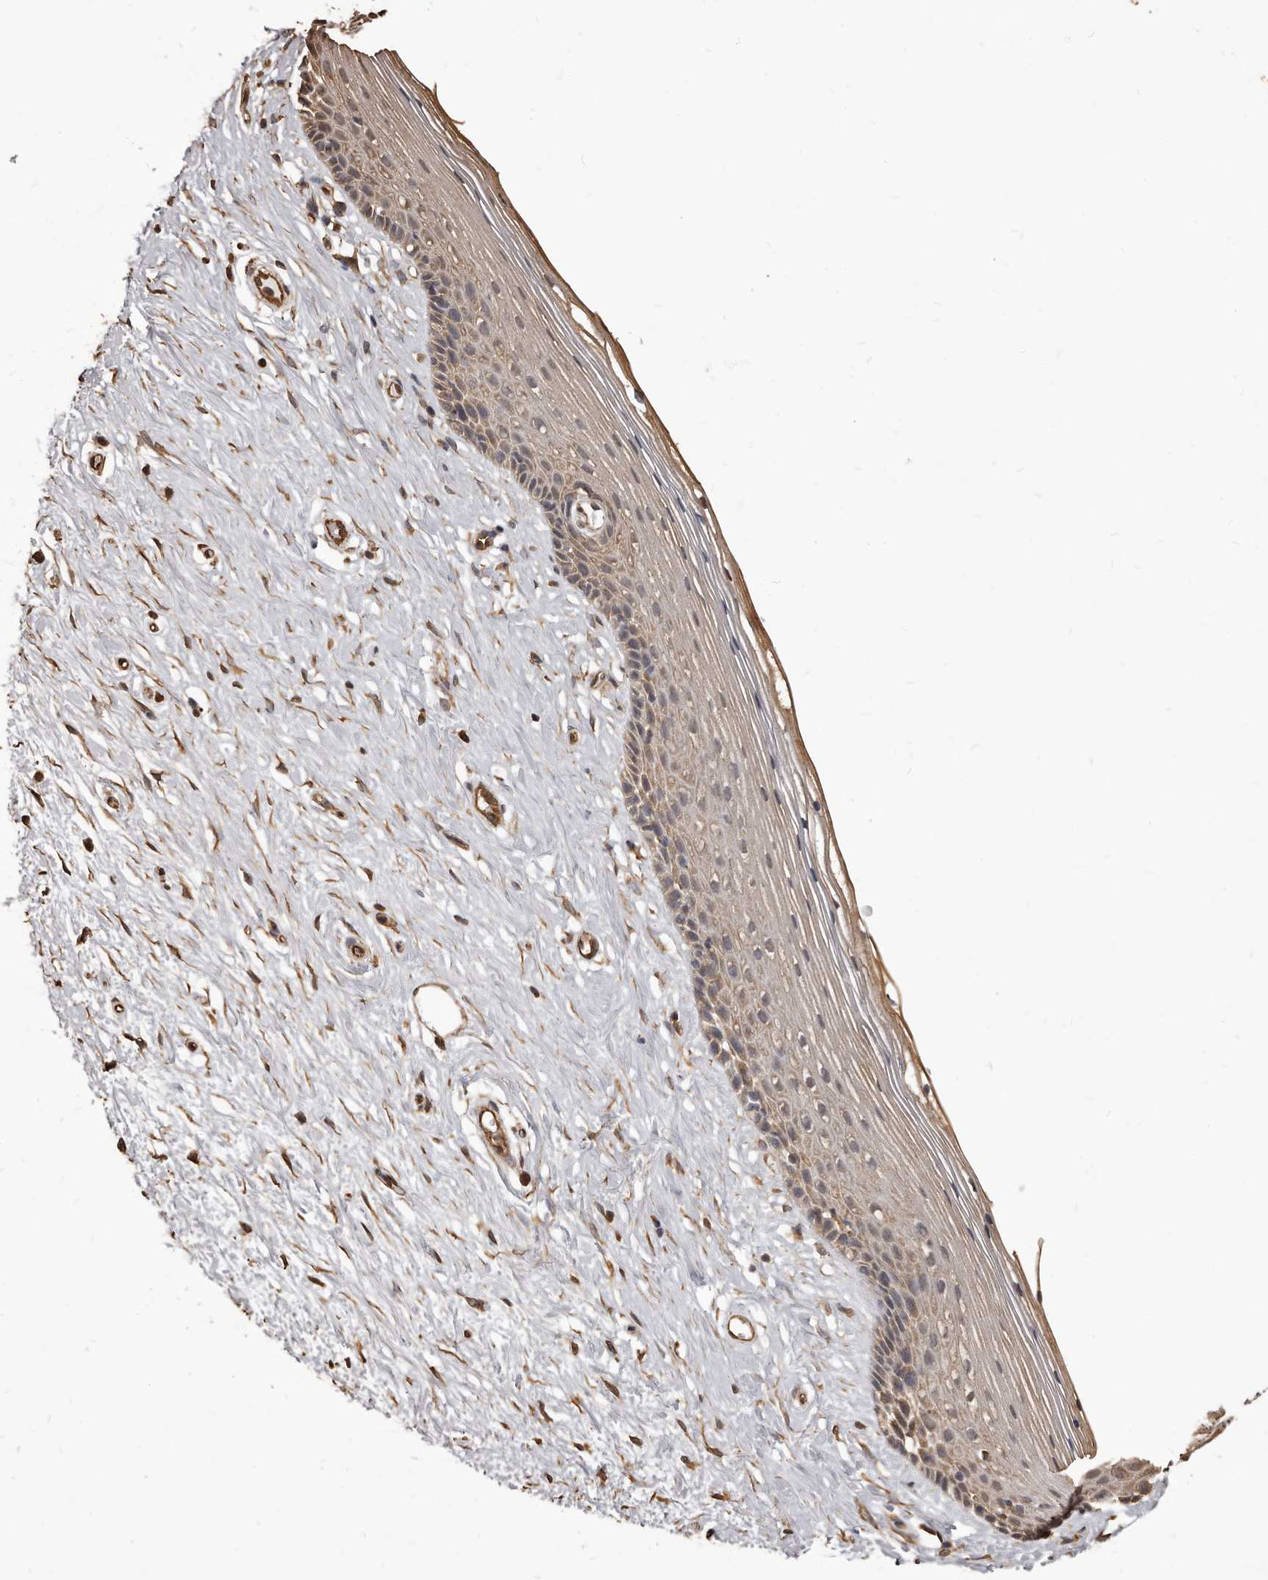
{"staining": {"intensity": "weak", "quantity": "25%-75%", "location": "cytoplasmic/membranous"}, "tissue": "vagina", "cell_type": "Squamous epithelial cells", "image_type": "normal", "snomed": [{"axis": "morphology", "description": "Normal tissue, NOS"}, {"axis": "topography", "description": "Vagina"}], "caption": "Protein expression analysis of benign vagina displays weak cytoplasmic/membranous staining in about 25%-75% of squamous epithelial cells. Nuclei are stained in blue.", "gene": "ALPK1", "patient": {"sex": "female", "age": 46}}